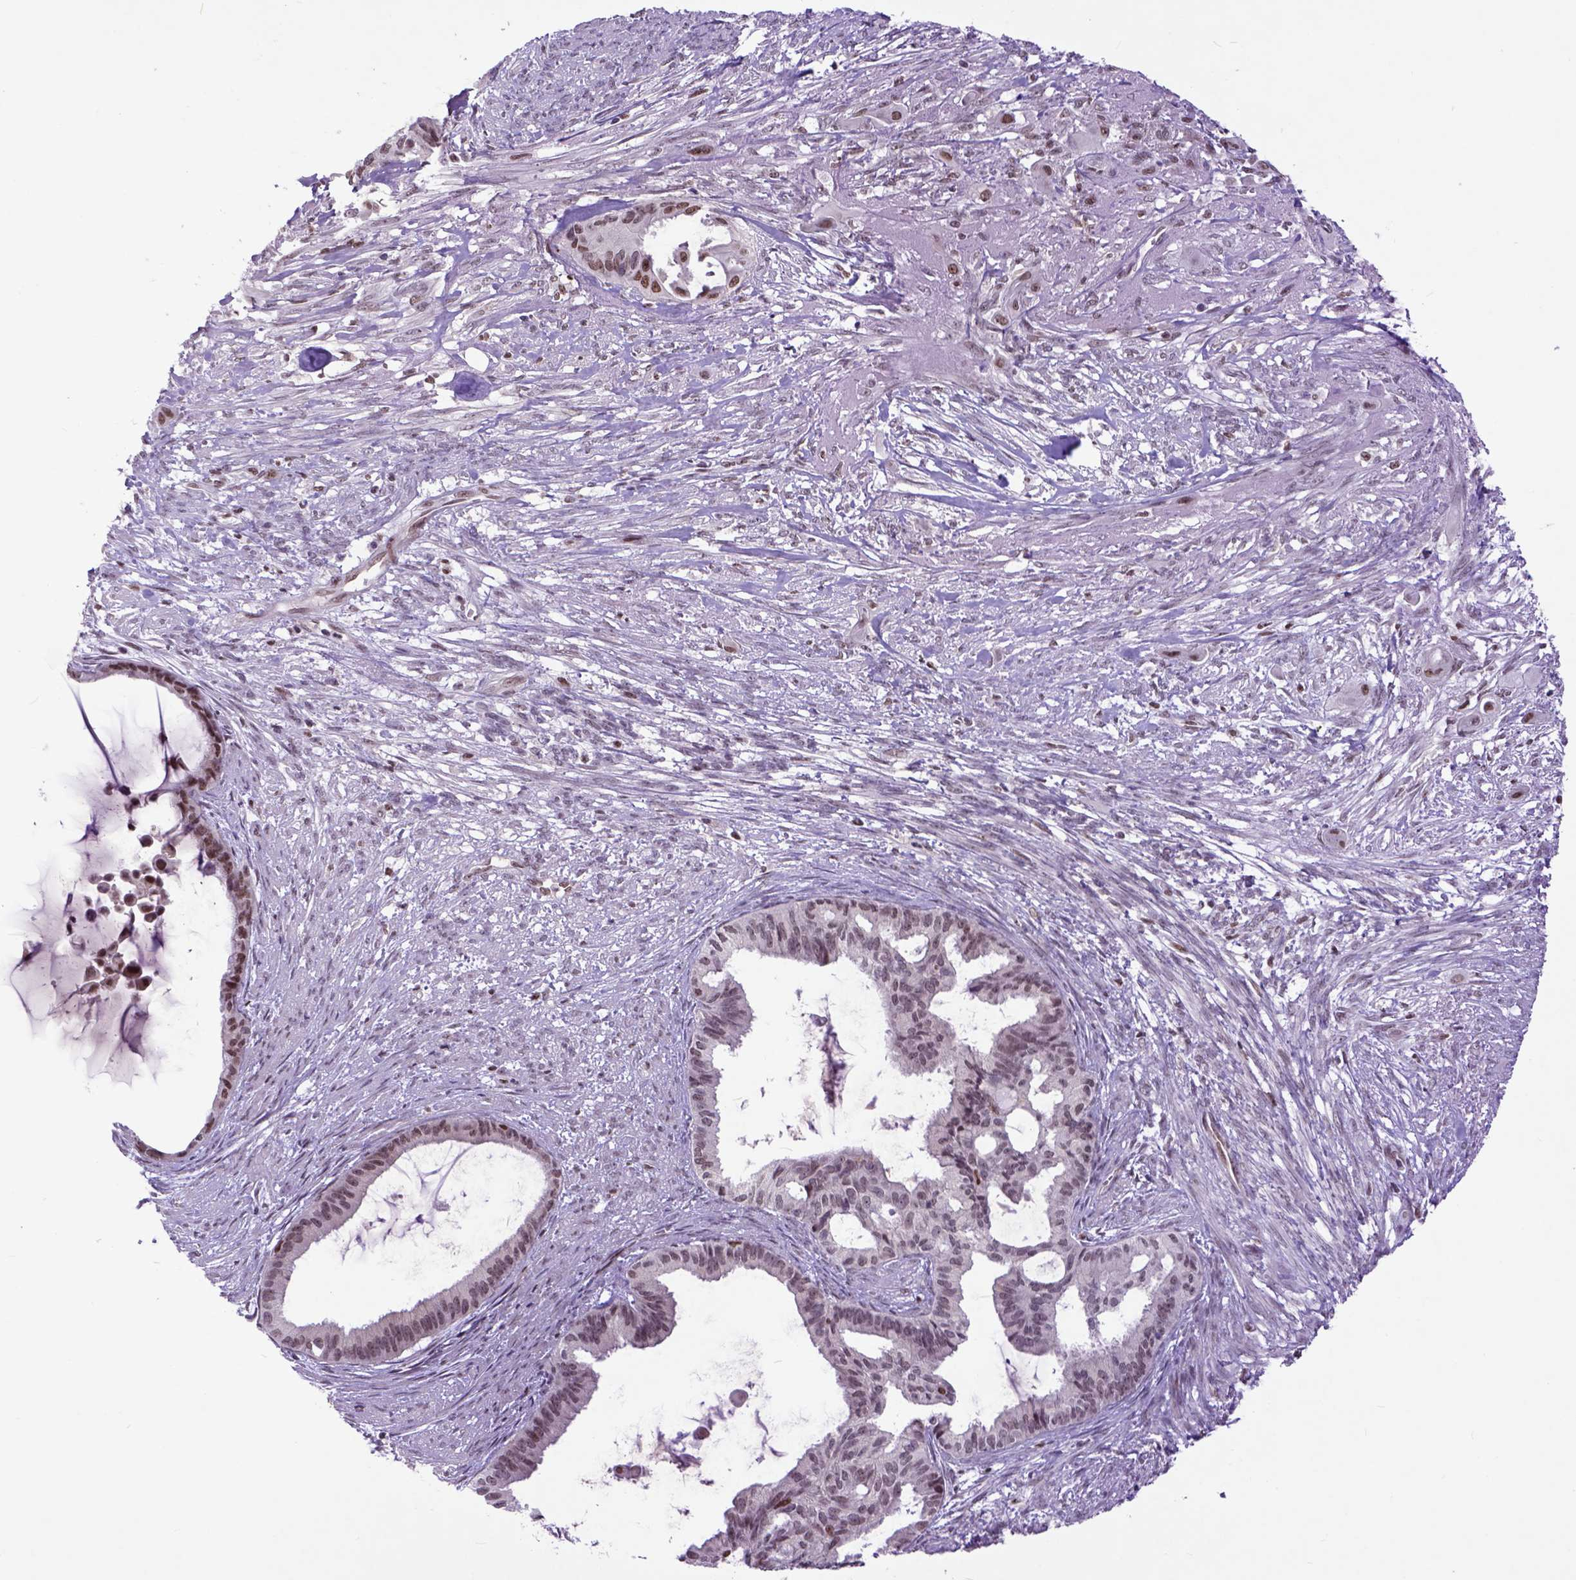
{"staining": {"intensity": "moderate", "quantity": ">75%", "location": "nuclear"}, "tissue": "endometrial cancer", "cell_type": "Tumor cells", "image_type": "cancer", "snomed": [{"axis": "morphology", "description": "Adenocarcinoma, NOS"}, {"axis": "topography", "description": "Endometrium"}], "caption": "Immunohistochemical staining of human endometrial cancer shows moderate nuclear protein positivity in approximately >75% of tumor cells. The staining was performed using DAB (3,3'-diaminobenzidine) to visualize the protein expression in brown, while the nuclei were stained in blue with hematoxylin (Magnification: 20x).", "gene": "RCC2", "patient": {"sex": "female", "age": 86}}